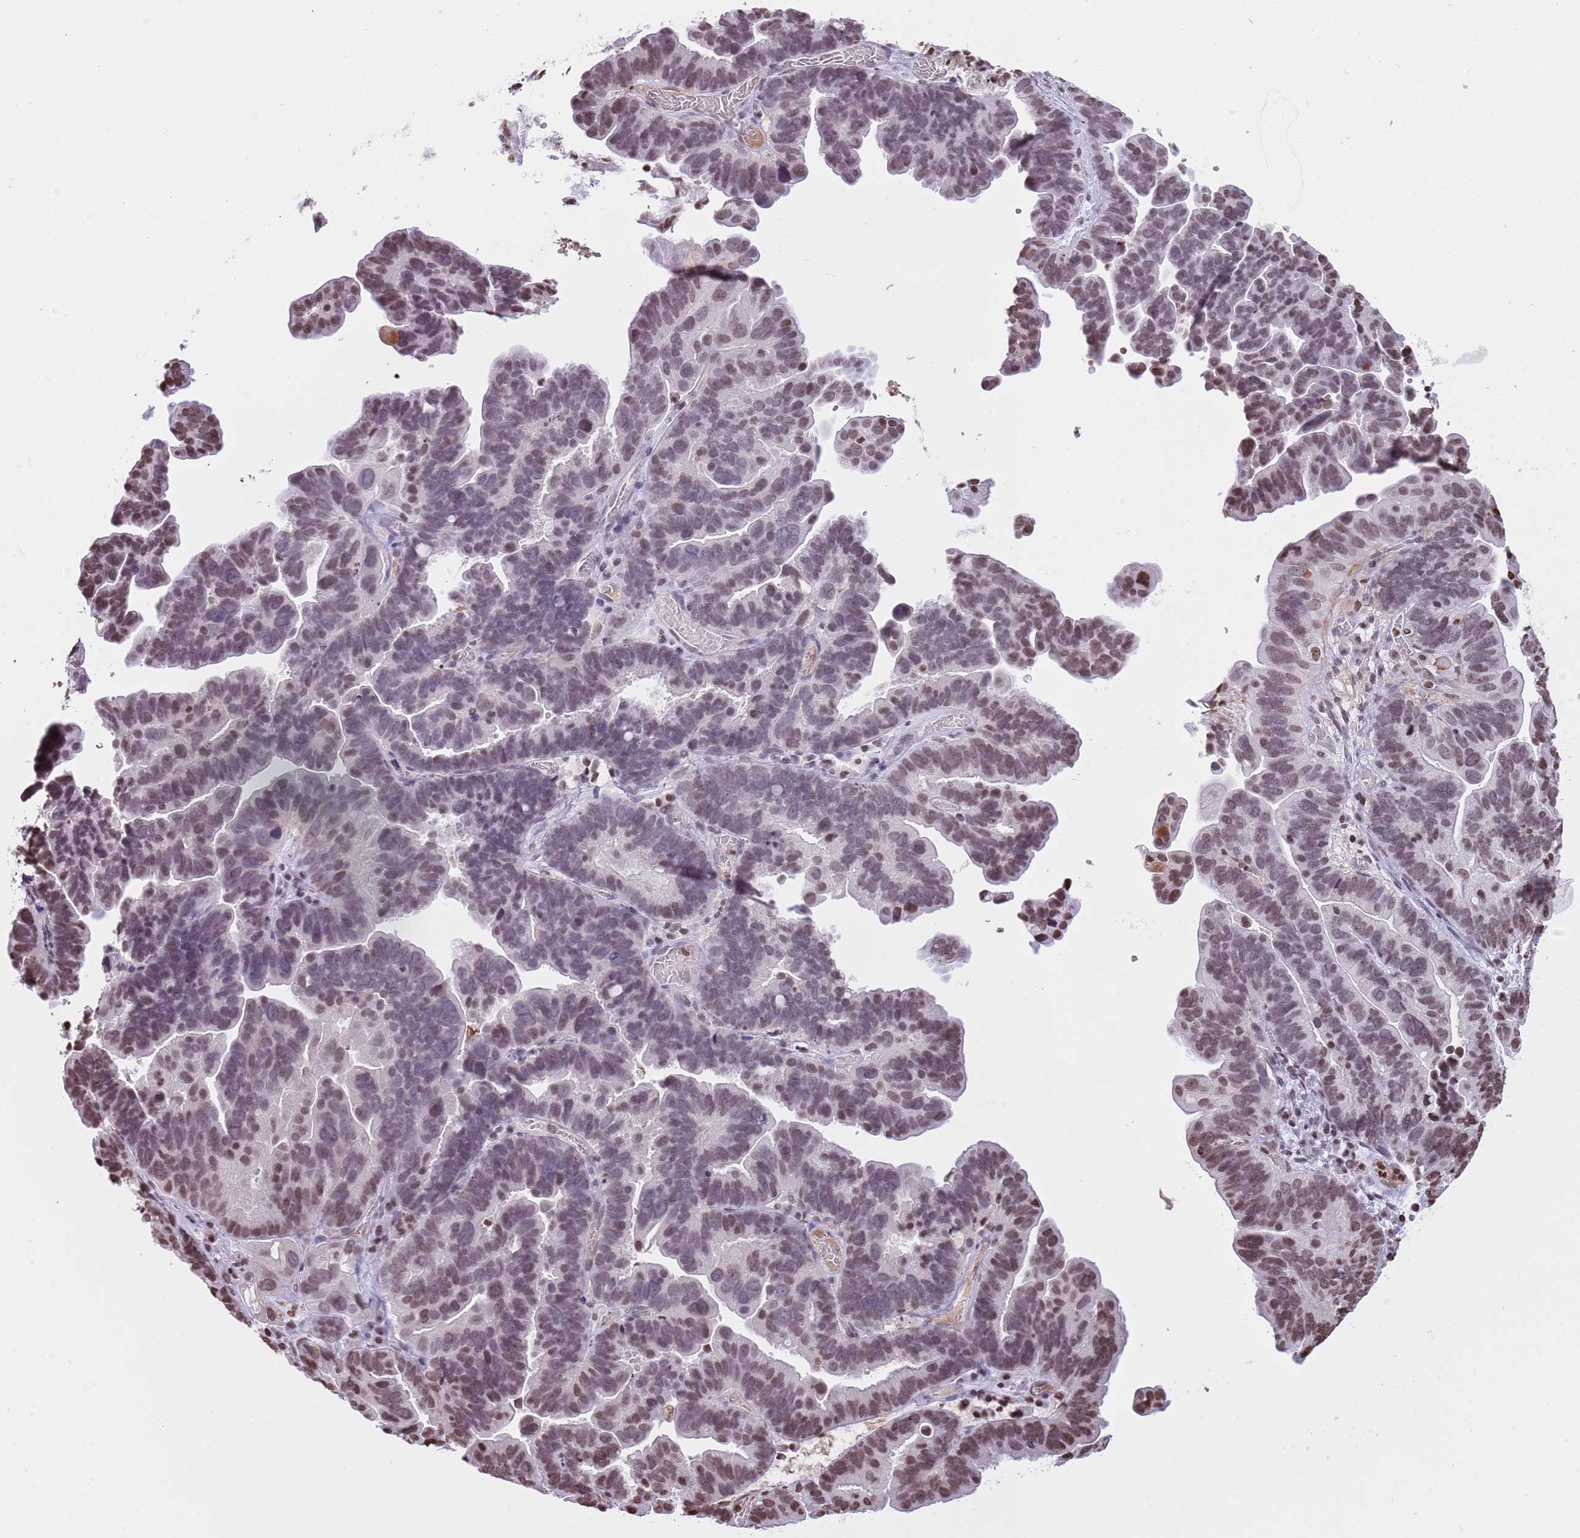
{"staining": {"intensity": "moderate", "quantity": "25%-75%", "location": "nuclear"}, "tissue": "ovarian cancer", "cell_type": "Tumor cells", "image_type": "cancer", "snomed": [{"axis": "morphology", "description": "Cystadenocarcinoma, serous, NOS"}, {"axis": "topography", "description": "Ovary"}], "caption": "DAB immunohistochemical staining of human serous cystadenocarcinoma (ovarian) demonstrates moderate nuclear protein expression in approximately 25%-75% of tumor cells.", "gene": "KPNA3", "patient": {"sex": "female", "age": 56}}